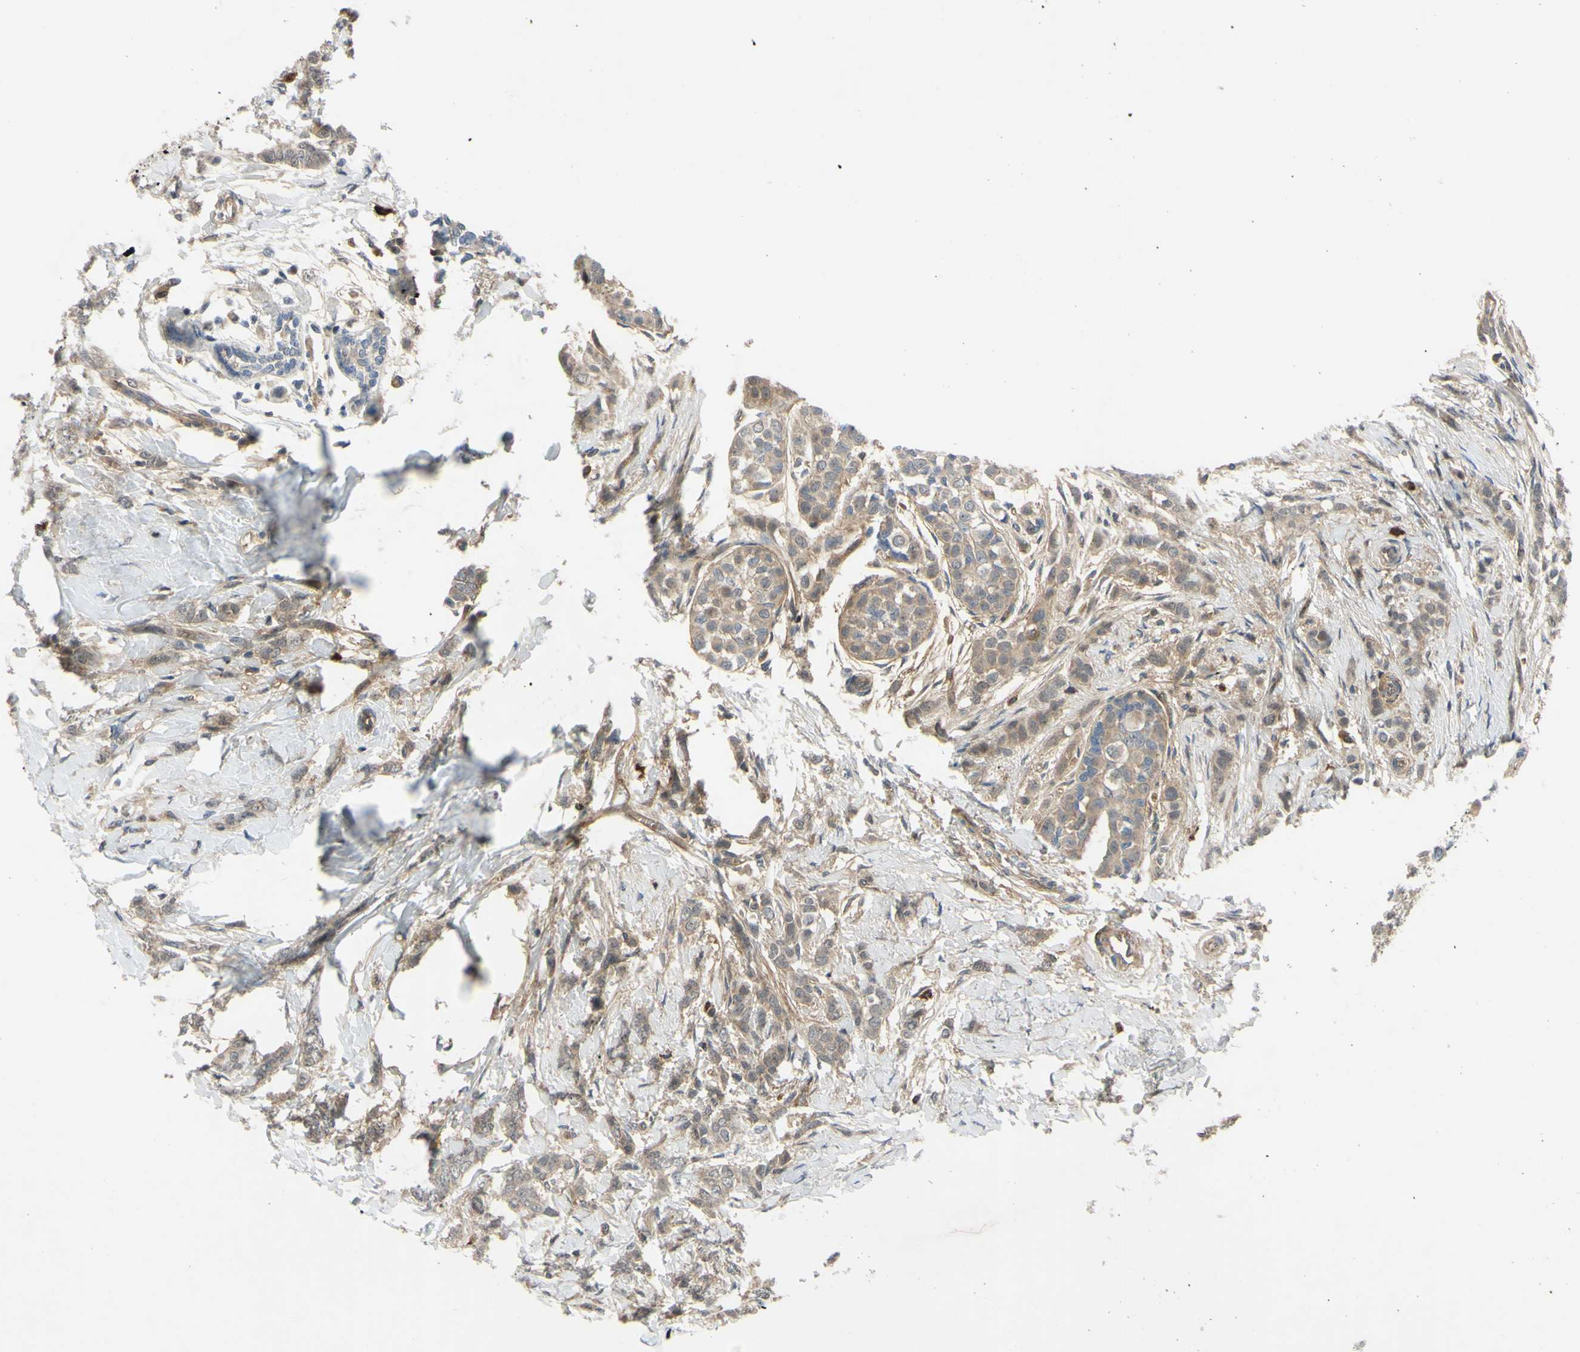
{"staining": {"intensity": "moderate", "quantity": ">75%", "location": "cytoplasmic/membranous"}, "tissue": "breast cancer", "cell_type": "Tumor cells", "image_type": "cancer", "snomed": [{"axis": "morphology", "description": "Lobular carcinoma, in situ"}, {"axis": "morphology", "description": "Lobular carcinoma"}, {"axis": "topography", "description": "Breast"}], "caption": "The immunohistochemical stain labels moderate cytoplasmic/membranous positivity in tumor cells of lobular carcinoma (breast) tissue.", "gene": "COMMD9", "patient": {"sex": "female", "age": 41}}